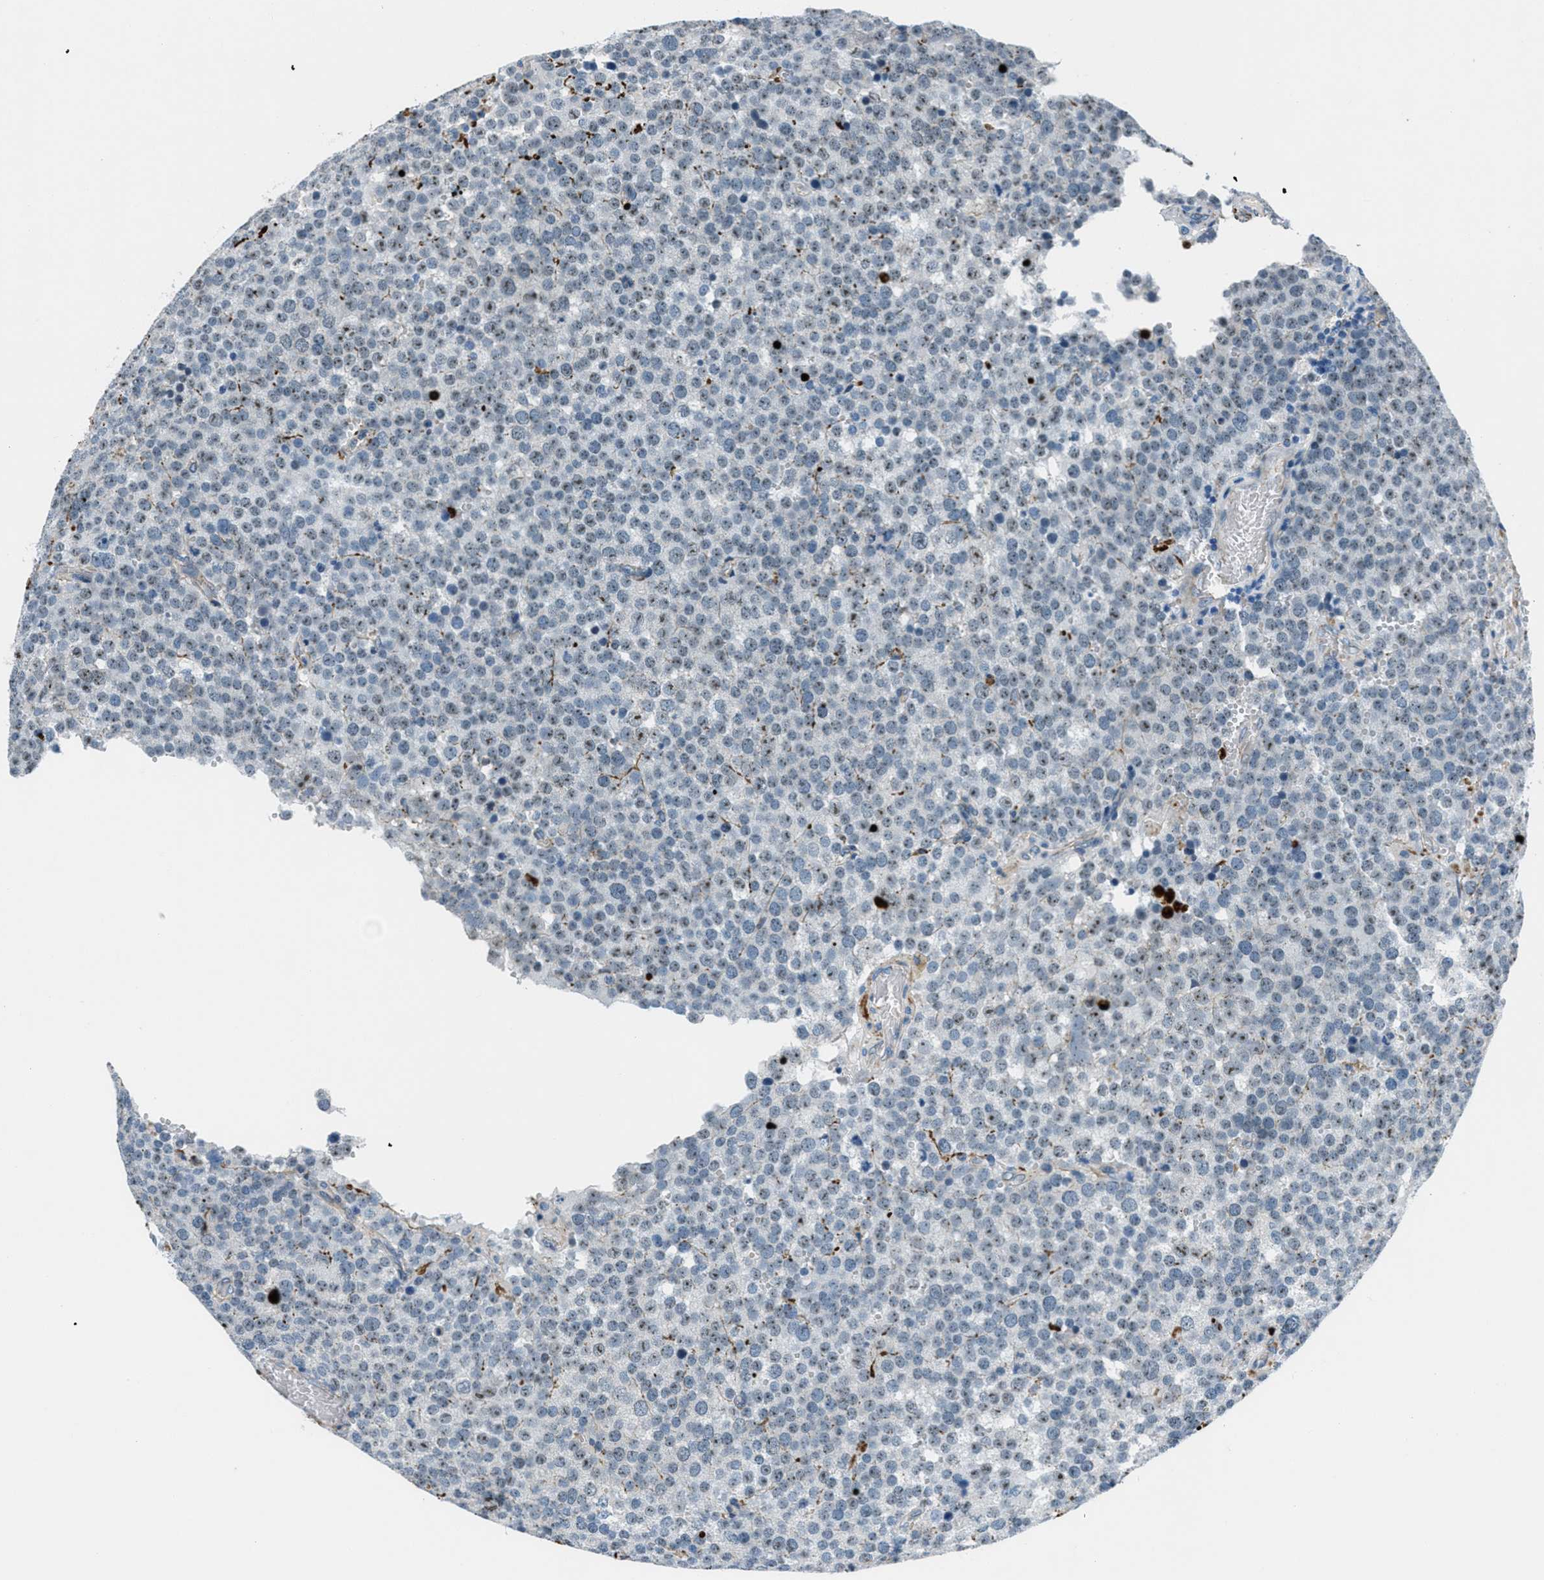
{"staining": {"intensity": "weak", "quantity": "25%-75%", "location": "nuclear"}, "tissue": "testis cancer", "cell_type": "Tumor cells", "image_type": "cancer", "snomed": [{"axis": "morphology", "description": "Normal tissue, NOS"}, {"axis": "morphology", "description": "Seminoma, NOS"}, {"axis": "topography", "description": "Testis"}], "caption": "Human testis cancer (seminoma) stained for a protein (brown) demonstrates weak nuclear positive staining in approximately 25%-75% of tumor cells.", "gene": "FBN1", "patient": {"sex": "male", "age": 71}}